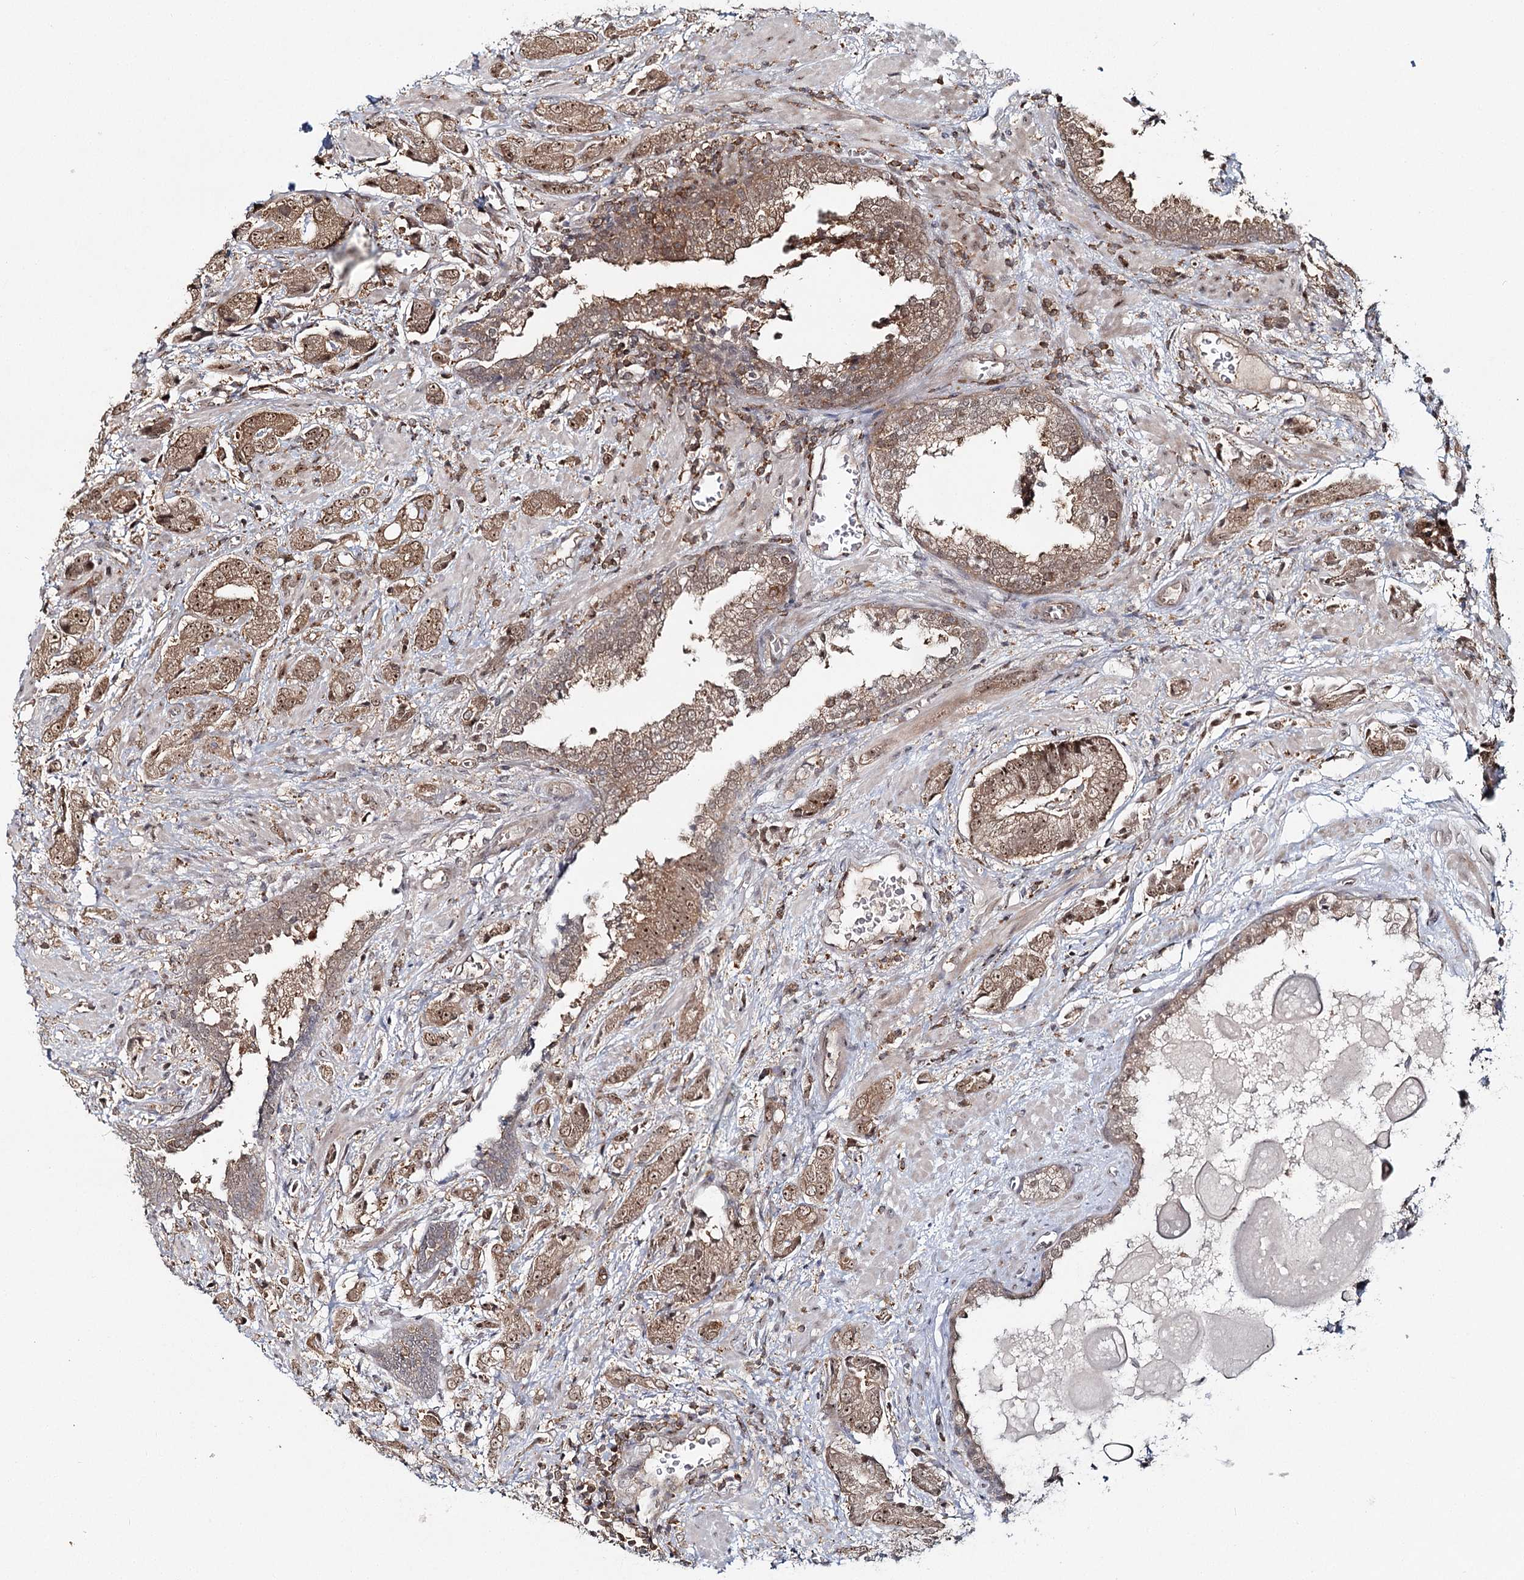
{"staining": {"intensity": "moderate", "quantity": ">75%", "location": "cytoplasmic/membranous,nuclear"}, "tissue": "prostate cancer", "cell_type": "Tumor cells", "image_type": "cancer", "snomed": [{"axis": "morphology", "description": "Adenocarcinoma, High grade"}, {"axis": "topography", "description": "Prostate"}], "caption": "An image showing moderate cytoplasmic/membranous and nuclear staining in approximately >75% of tumor cells in prostate high-grade adenocarcinoma, as visualized by brown immunohistochemical staining.", "gene": "FAM120B", "patient": {"sex": "male", "age": 57}}